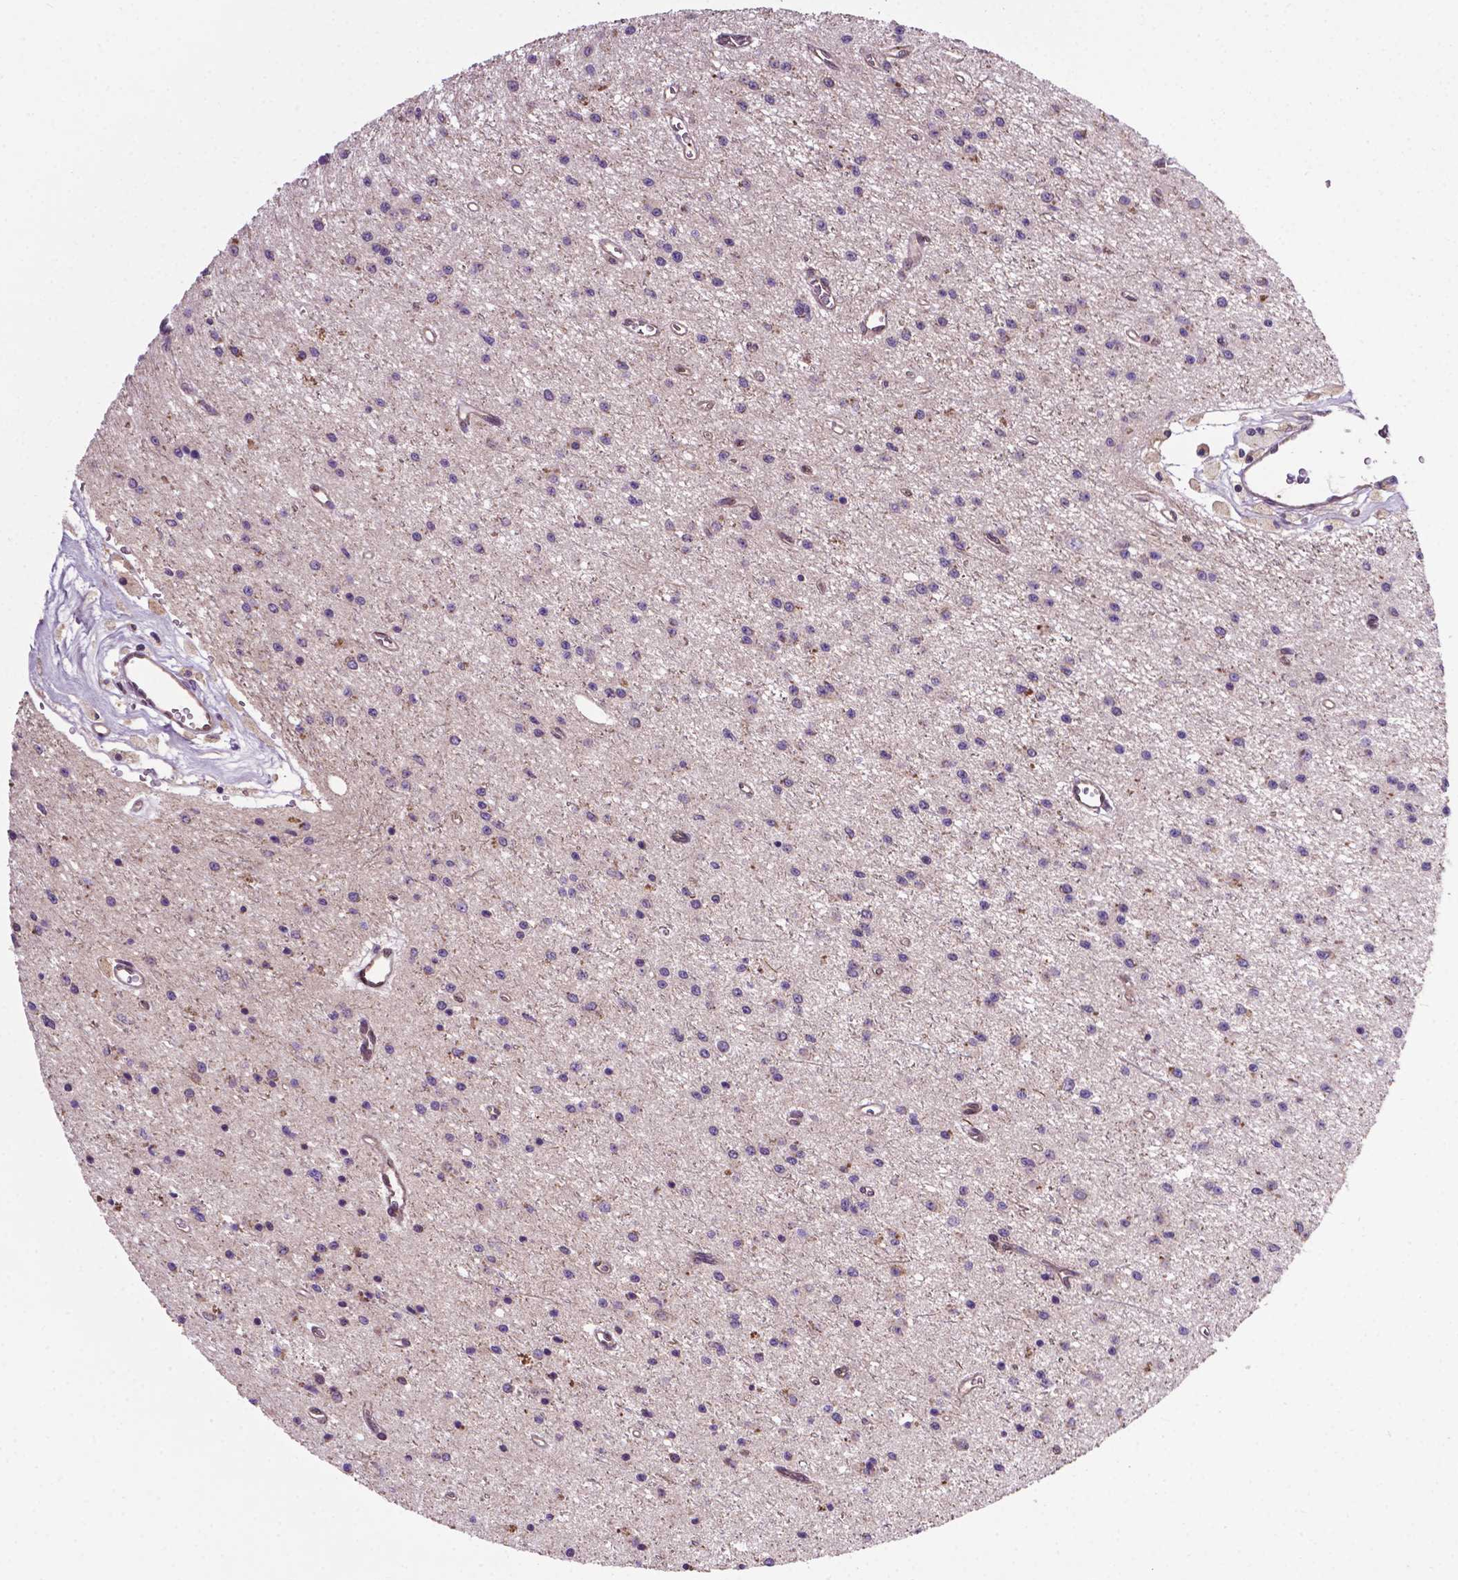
{"staining": {"intensity": "negative", "quantity": "none", "location": "none"}, "tissue": "glioma", "cell_type": "Tumor cells", "image_type": "cancer", "snomed": [{"axis": "morphology", "description": "Glioma, malignant, Low grade"}, {"axis": "topography", "description": "Brain"}], "caption": "This histopathology image is of glioma stained with immunohistochemistry (IHC) to label a protein in brown with the nuclei are counter-stained blue. There is no positivity in tumor cells.", "gene": "SPNS2", "patient": {"sex": "female", "age": 45}}